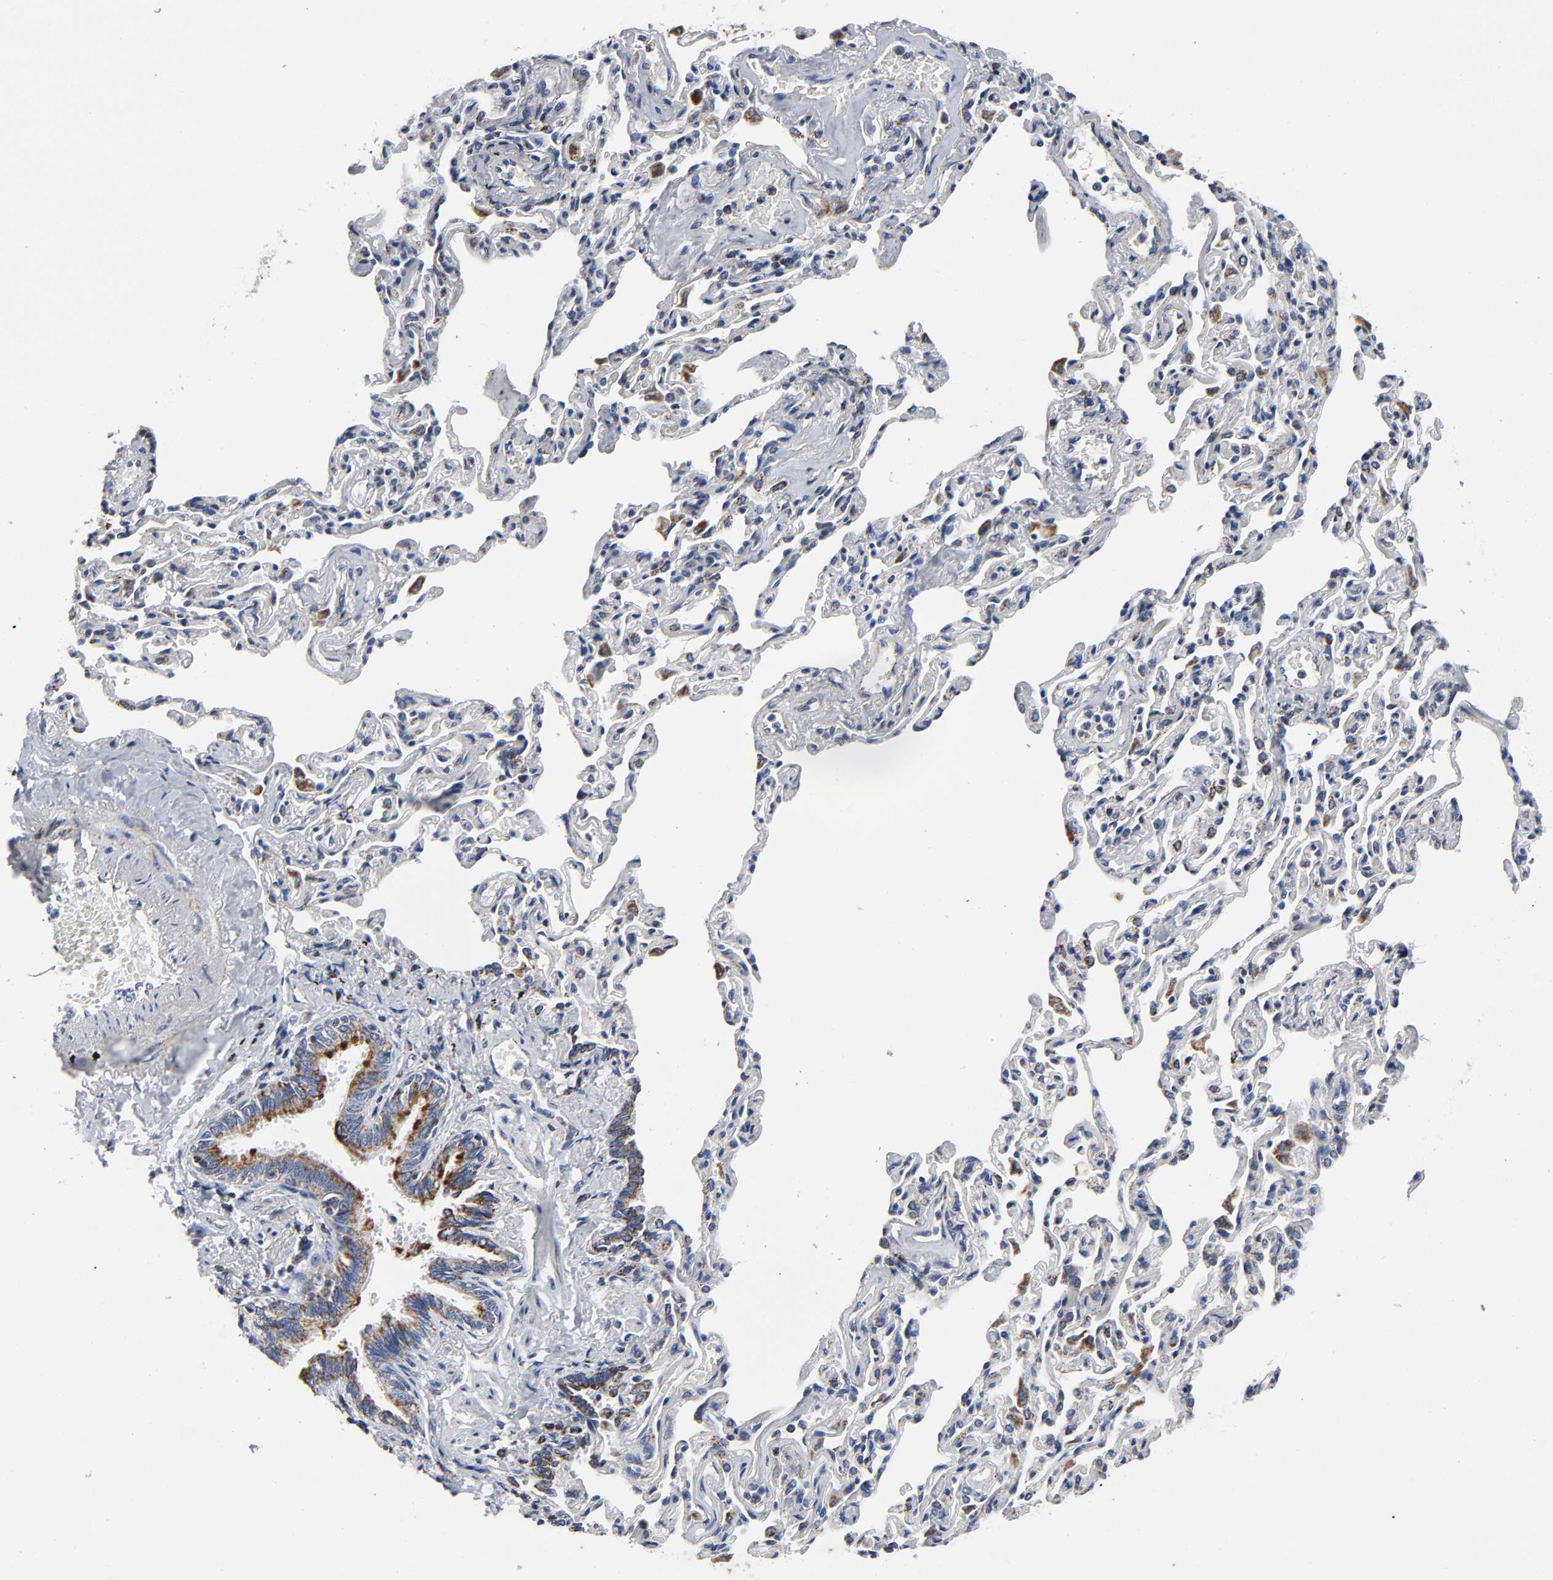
{"staining": {"intensity": "strong", "quantity": "25%-75%", "location": "cytoplasmic/membranous"}, "tissue": "bronchus", "cell_type": "Respiratory epithelial cells", "image_type": "normal", "snomed": [{"axis": "morphology", "description": "Normal tissue, NOS"}, {"axis": "topography", "description": "Bronchus"}], "caption": "Immunohistochemical staining of benign bronchus demonstrates high levels of strong cytoplasmic/membranous staining in approximately 25%-75% of respiratory epithelial cells. (brown staining indicates protein expression, while blue staining denotes nuclei).", "gene": "AOPEP", "patient": {"sex": "female", "age": 73}}